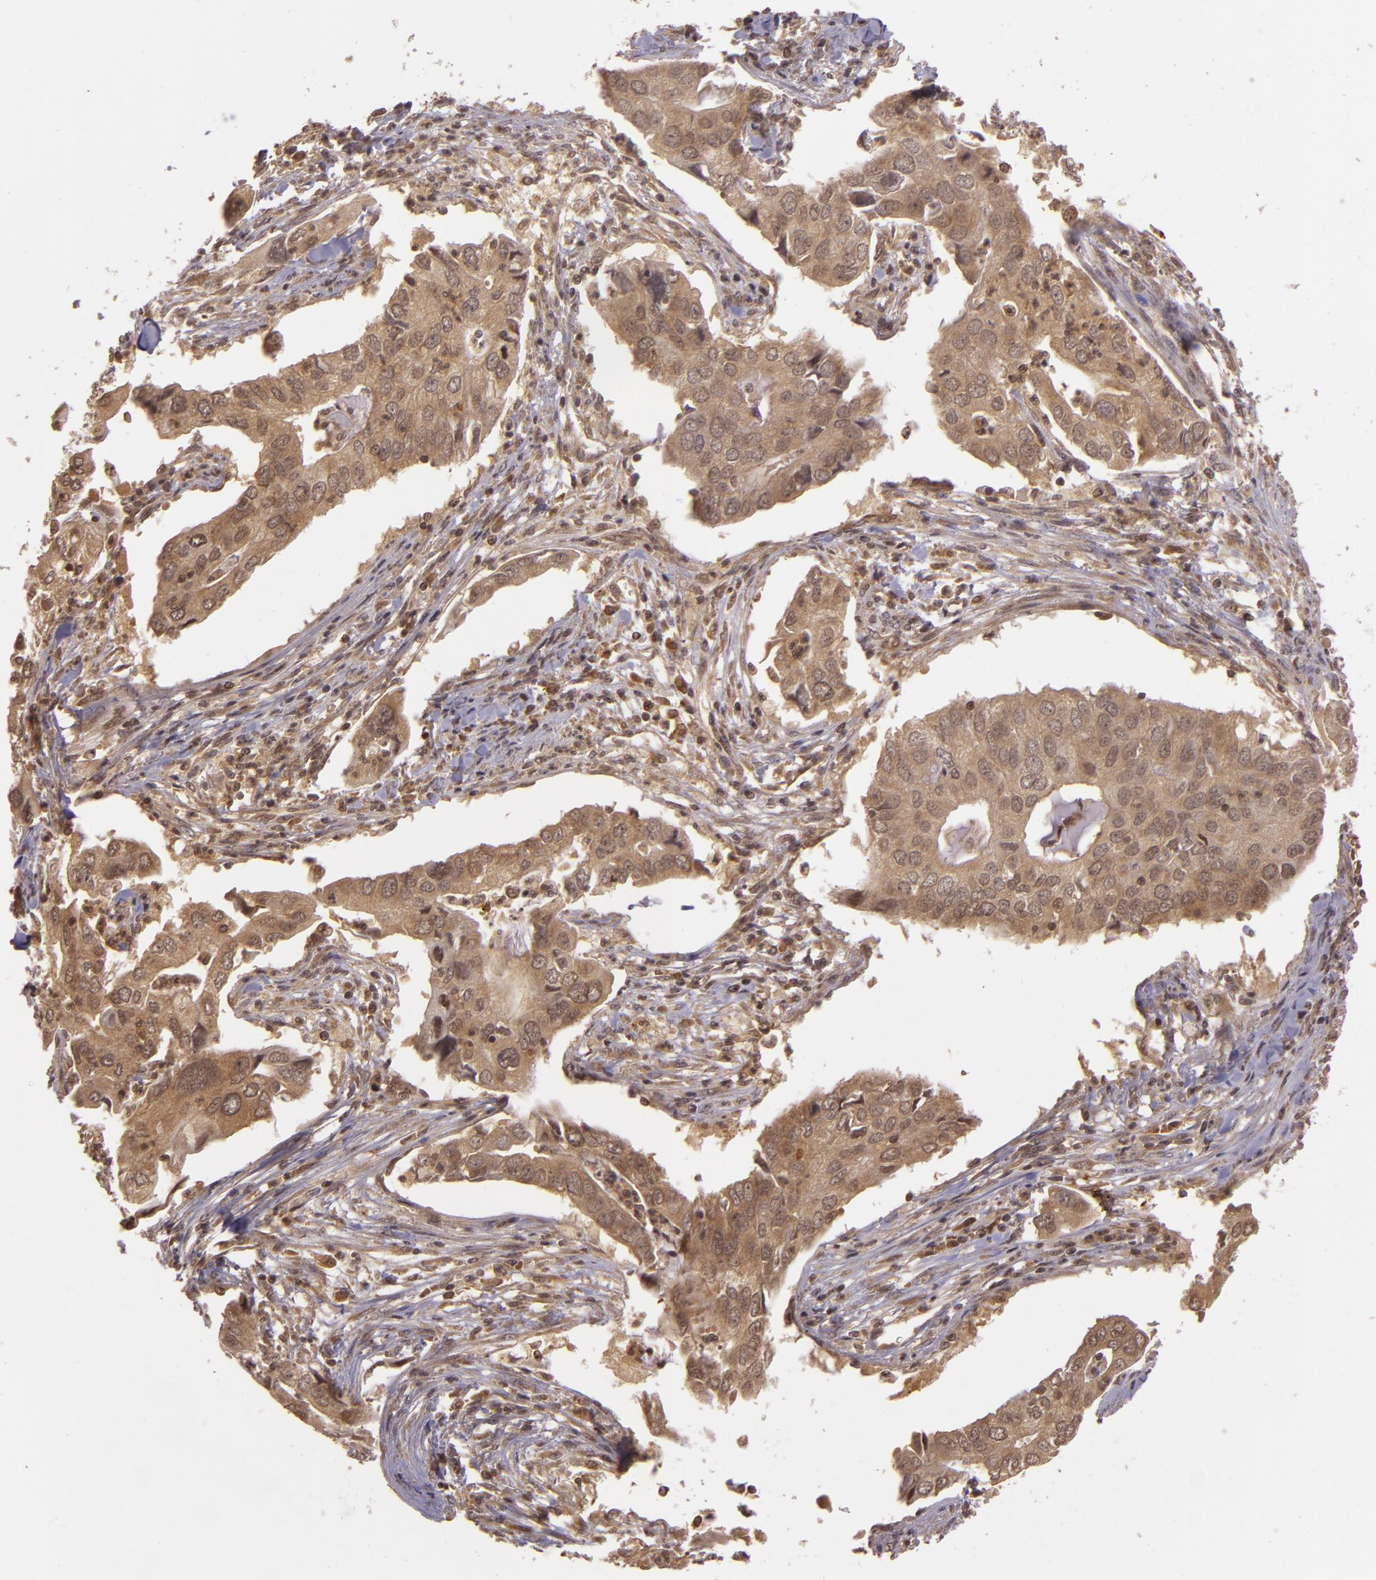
{"staining": {"intensity": "moderate", "quantity": ">75%", "location": "cytoplasmic/membranous,nuclear"}, "tissue": "lung cancer", "cell_type": "Tumor cells", "image_type": "cancer", "snomed": [{"axis": "morphology", "description": "Adenocarcinoma, NOS"}, {"axis": "topography", "description": "Lung"}], "caption": "About >75% of tumor cells in lung cancer exhibit moderate cytoplasmic/membranous and nuclear protein staining as visualized by brown immunohistochemical staining.", "gene": "TXNRD2", "patient": {"sex": "male", "age": 48}}